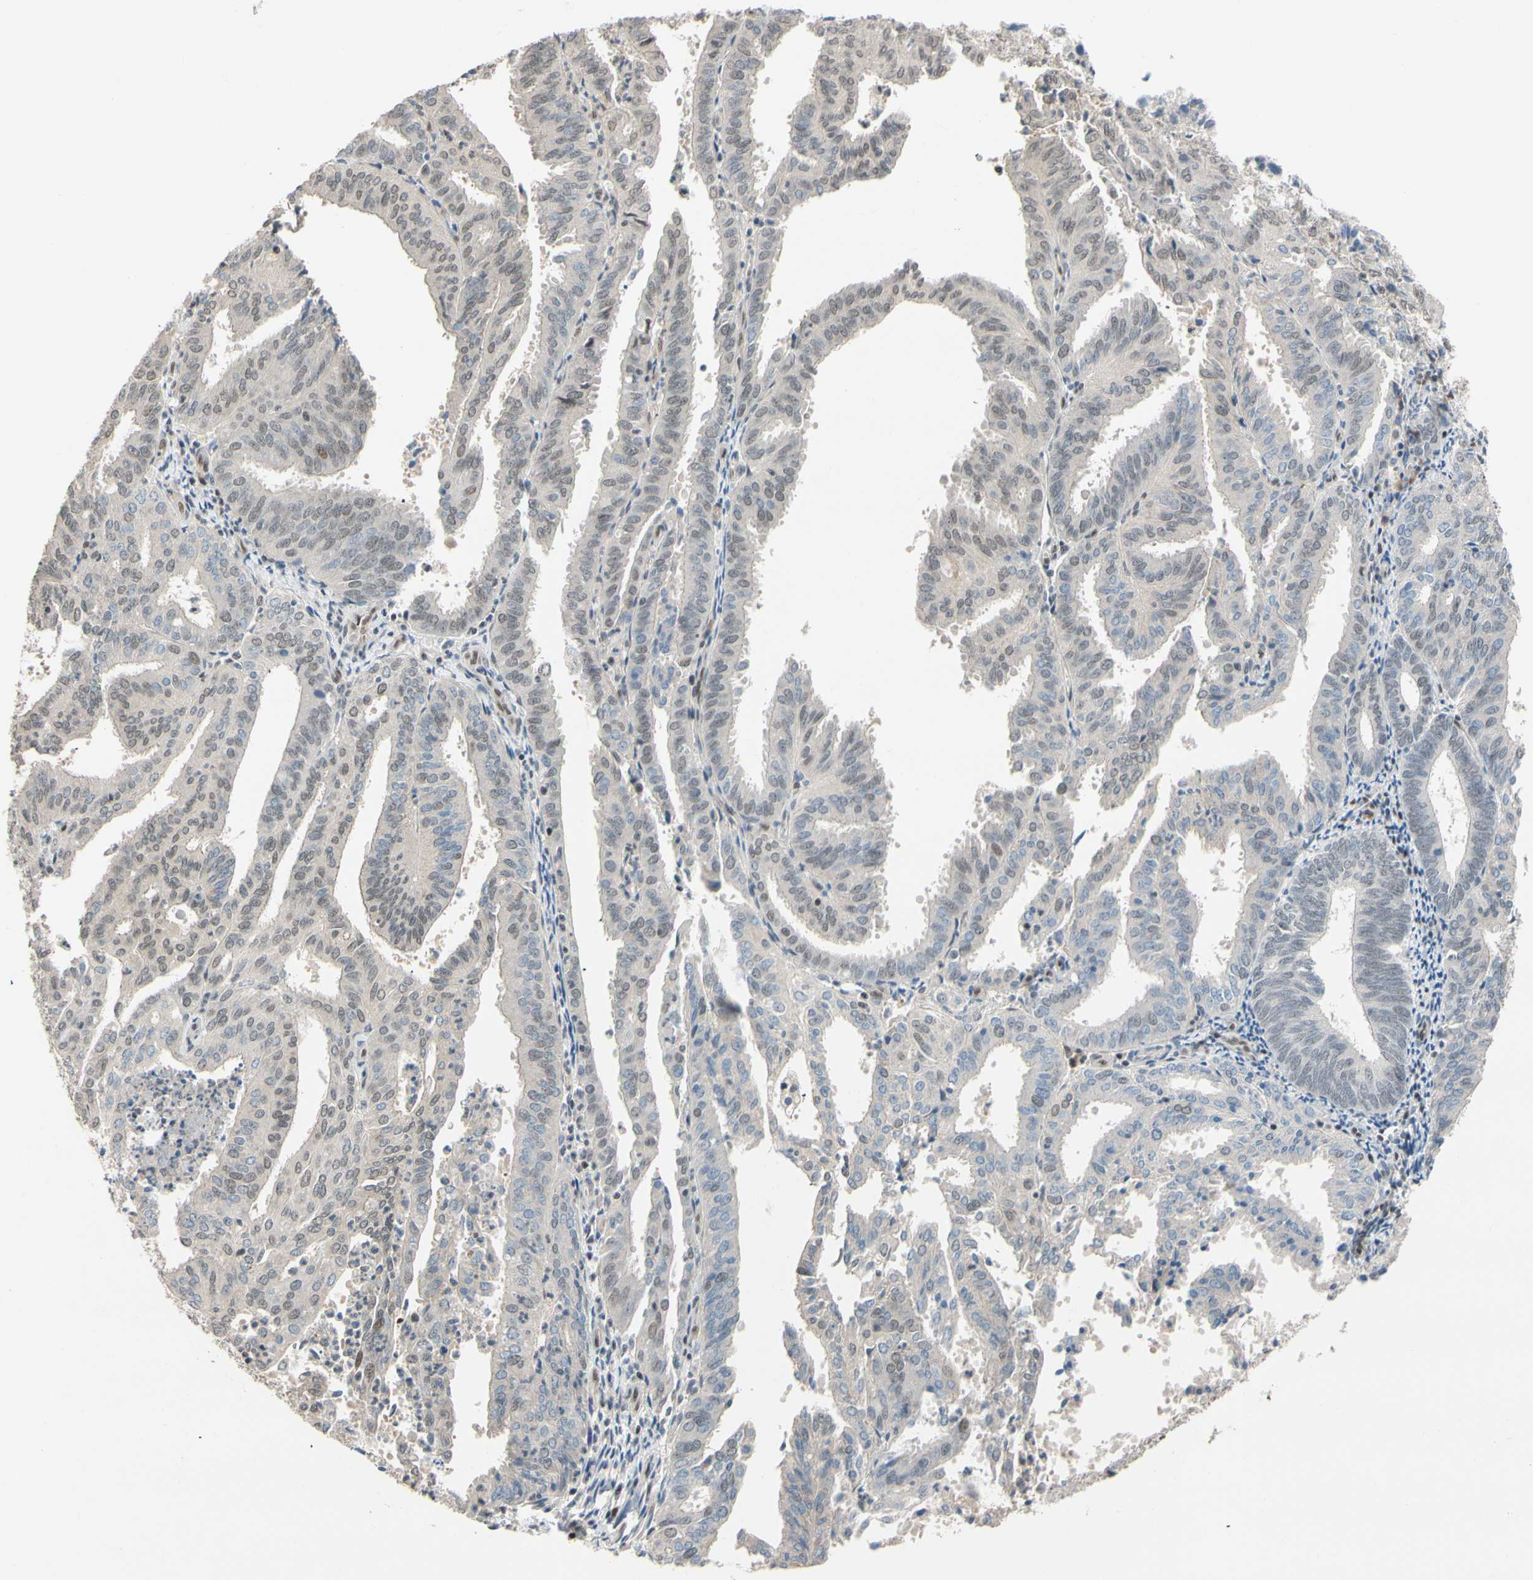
{"staining": {"intensity": "weak", "quantity": "<25%", "location": "nuclear"}, "tissue": "endometrial cancer", "cell_type": "Tumor cells", "image_type": "cancer", "snomed": [{"axis": "morphology", "description": "Adenocarcinoma, NOS"}, {"axis": "topography", "description": "Uterus"}], "caption": "Tumor cells are negative for brown protein staining in endometrial cancer (adenocarcinoma).", "gene": "TAF4", "patient": {"sex": "female", "age": 60}}